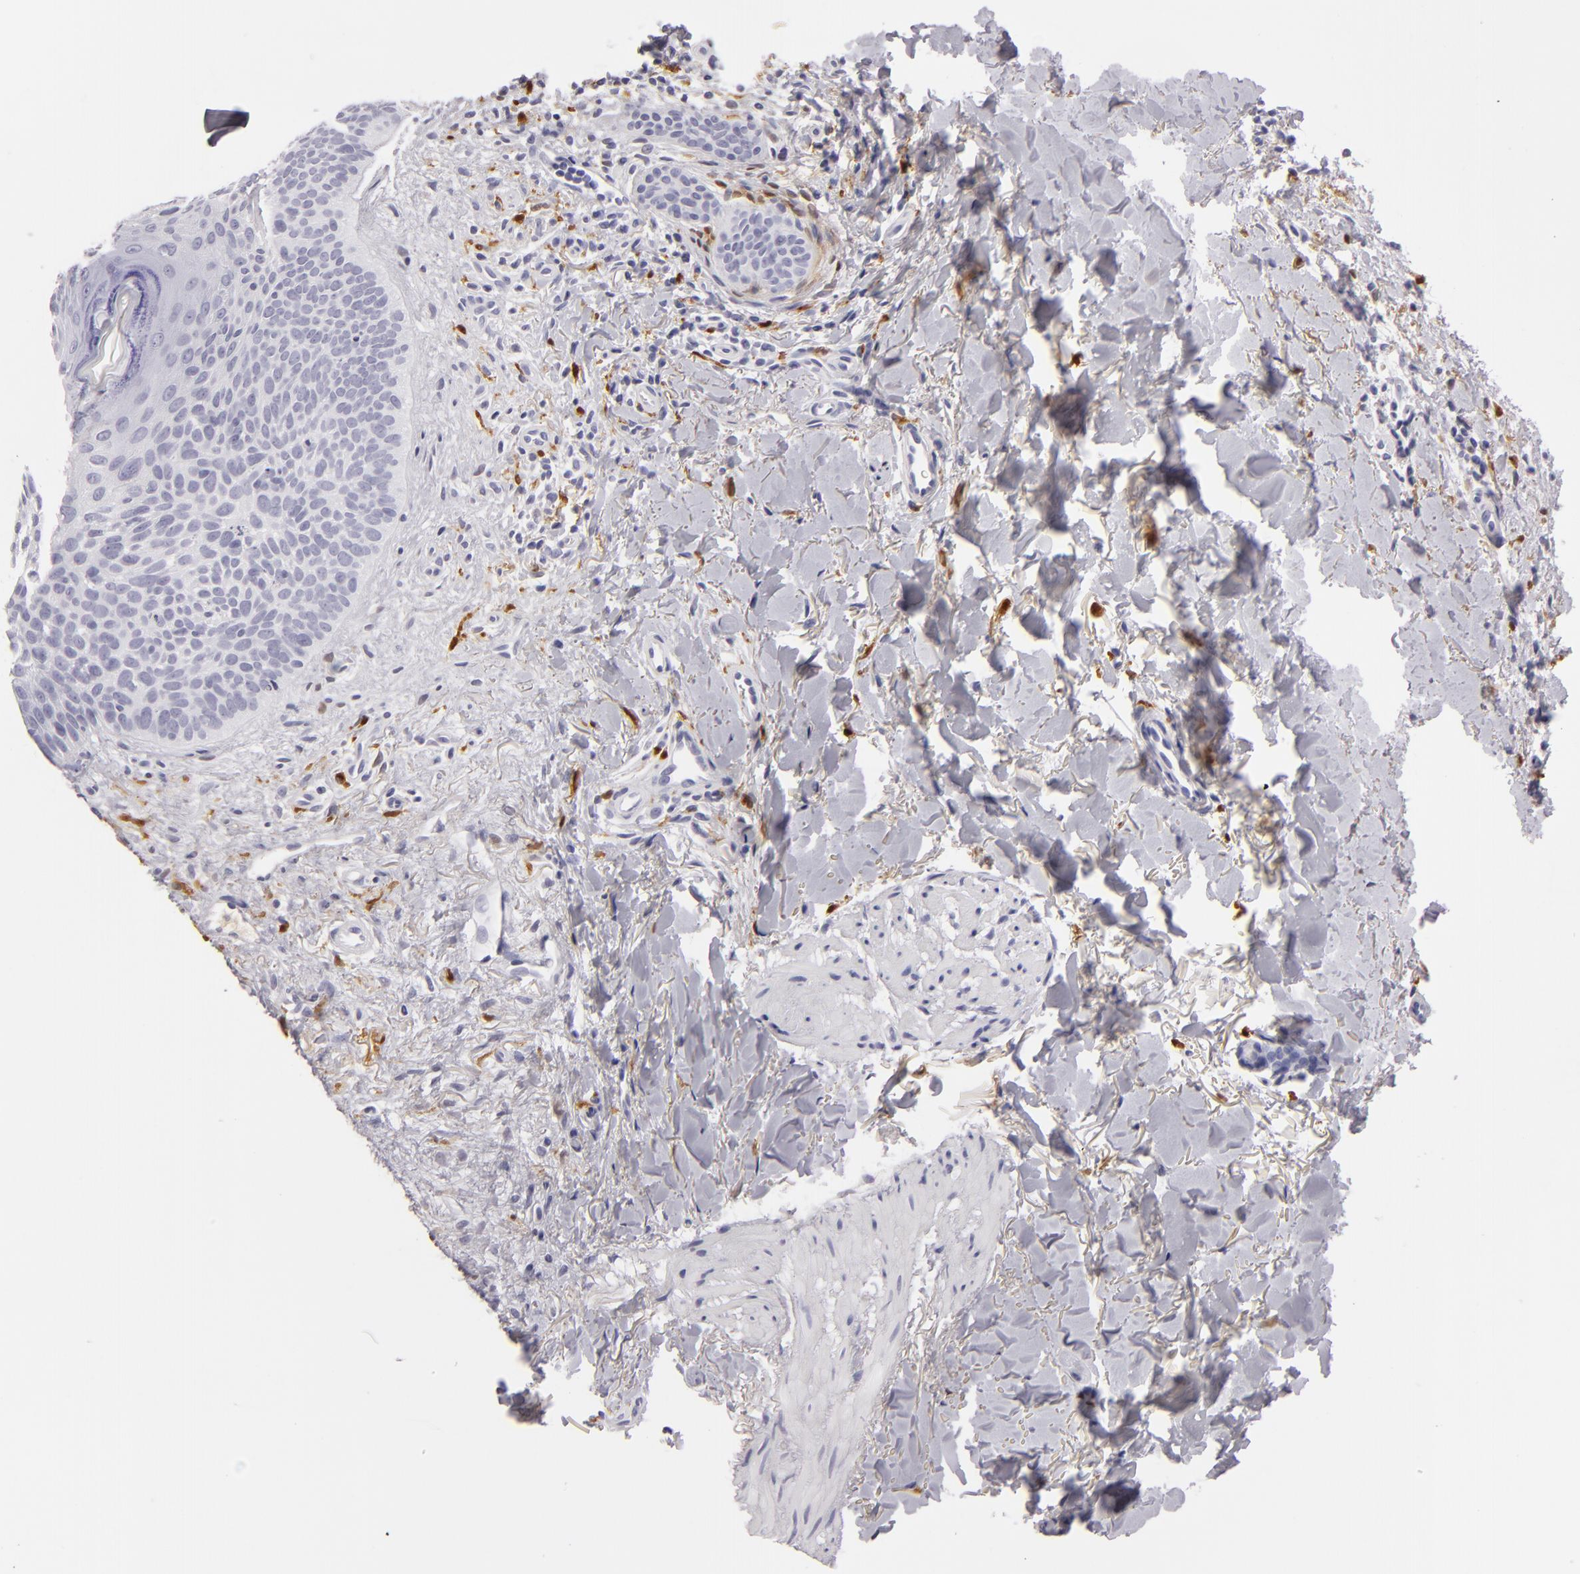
{"staining": {"intensity": "negative", "quantity": "none", "location": "none"}, "tissue": "skin cancer", "cell_type": "Tumor cells", "image_type": "cancer", "snomed": [{"axis": "morphology", "description": "Basal cell carcinoma"}, {"axis": "topography", "description": "Skin"}], "caption": "Tumor cells are negative for protein expression in human skin cancer (basal cell carcinoma). Brightfield microscopy of immunohistochemistry (IHC) stained with DAB (3,3'-diaminobenzidine) (brown) and hematoxylin (blue), captured at high magnification.", "gene": "F13A1", "patient": {"sex": "female", "age": 78}}